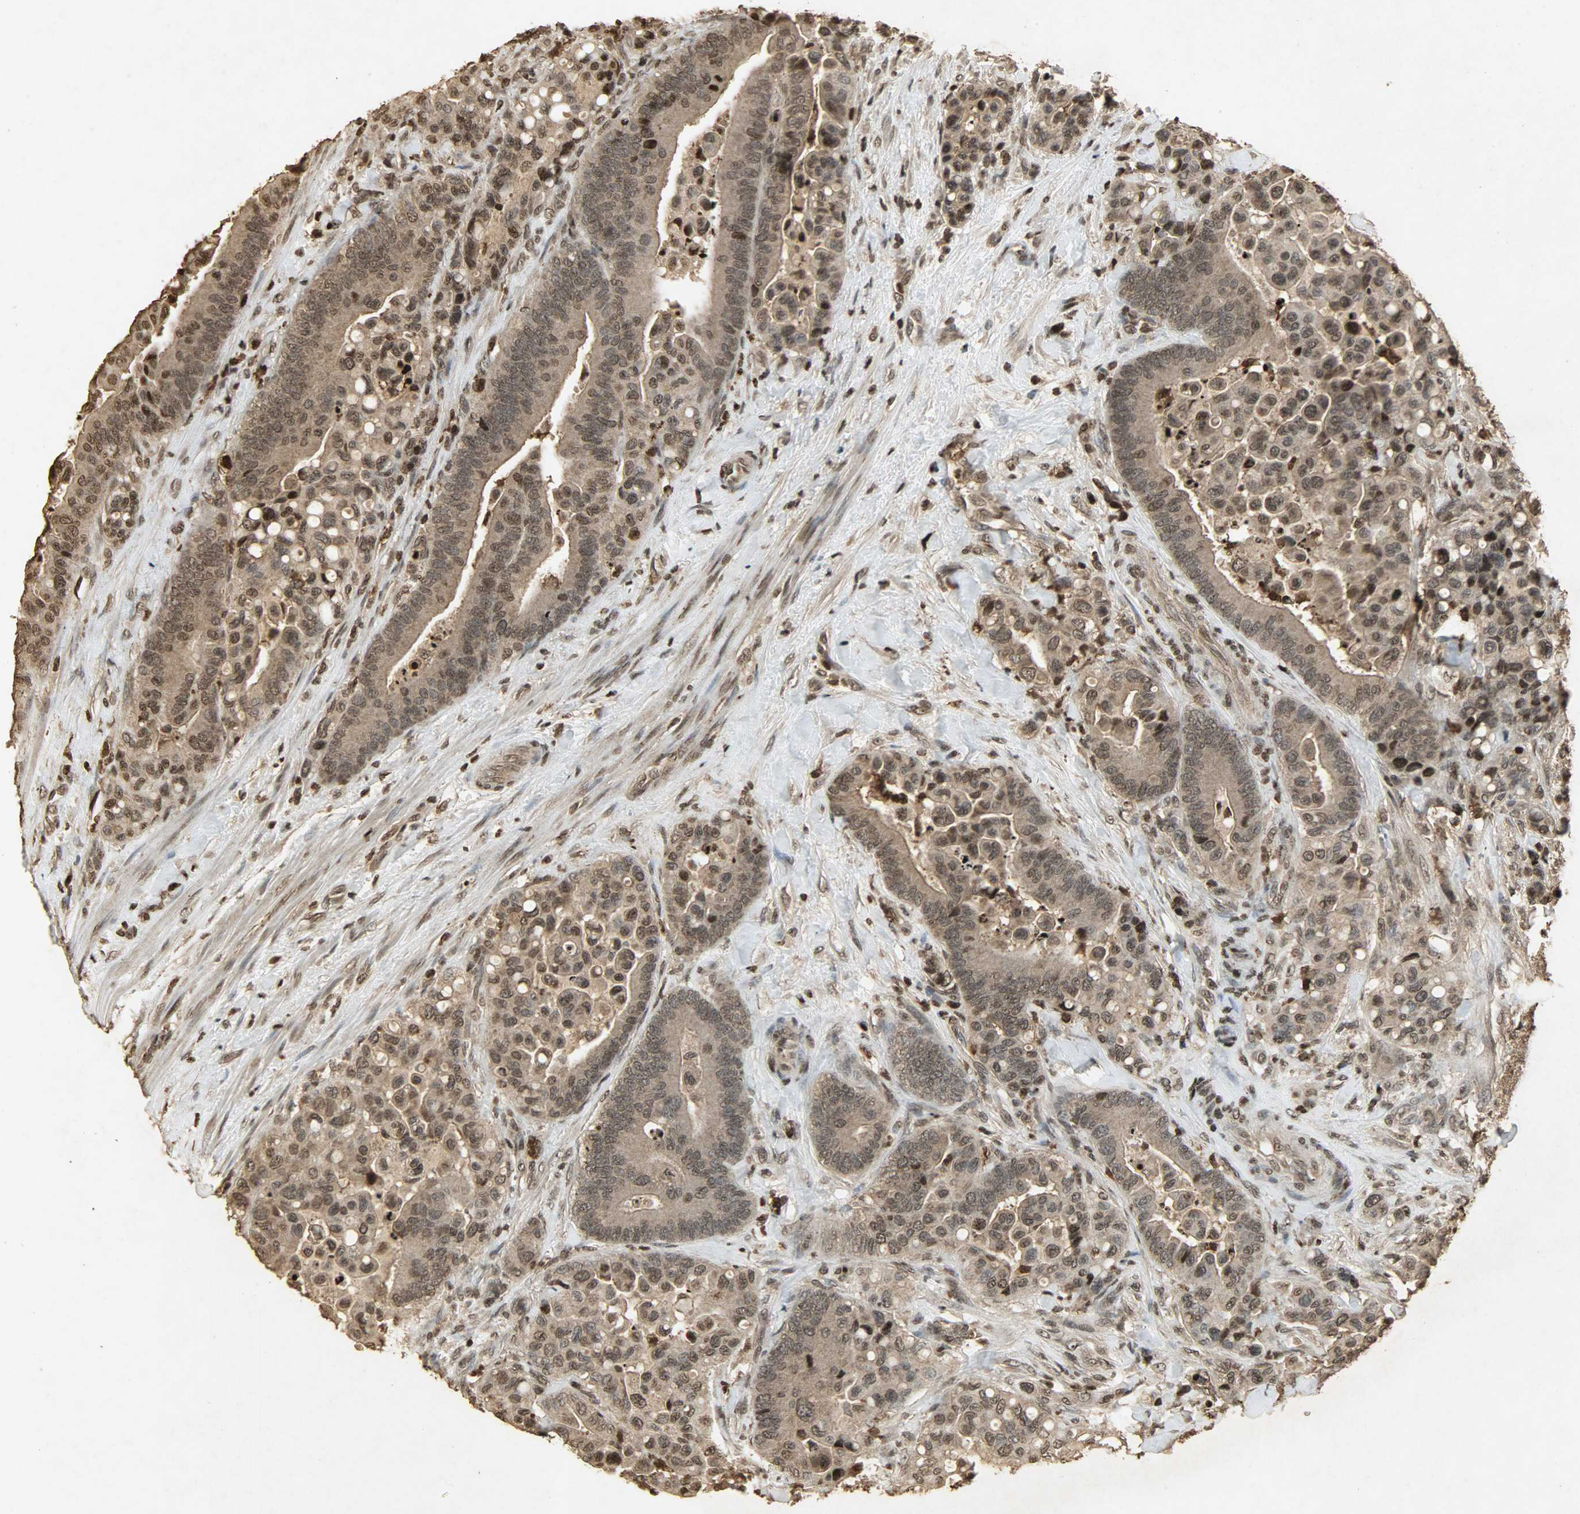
{"staining": {"intensity": "moderate", "quantity": ">75%", "location": "cytoplasmic/membranous,nuclear"}, "tissue": "colorectal cancer", "cell_type": "Tumor cells", "image_type": "cancer", "snomed": [{"axis": "morphology", "description": "Normal tissue, NOS"}, {"axis": "morphology", "description": "Adenocarcinoma, NOS"}, {"axis": "topography", "description": "Colon"}], "caption": "A brown stain highlights moderate cytoplasmic/membranous and nuclear expression of a protein in human colorectal adenocarcinoma tumor cells.", "gene": "PPP3R1", "patient": {"sex": "male", "age": 82}}